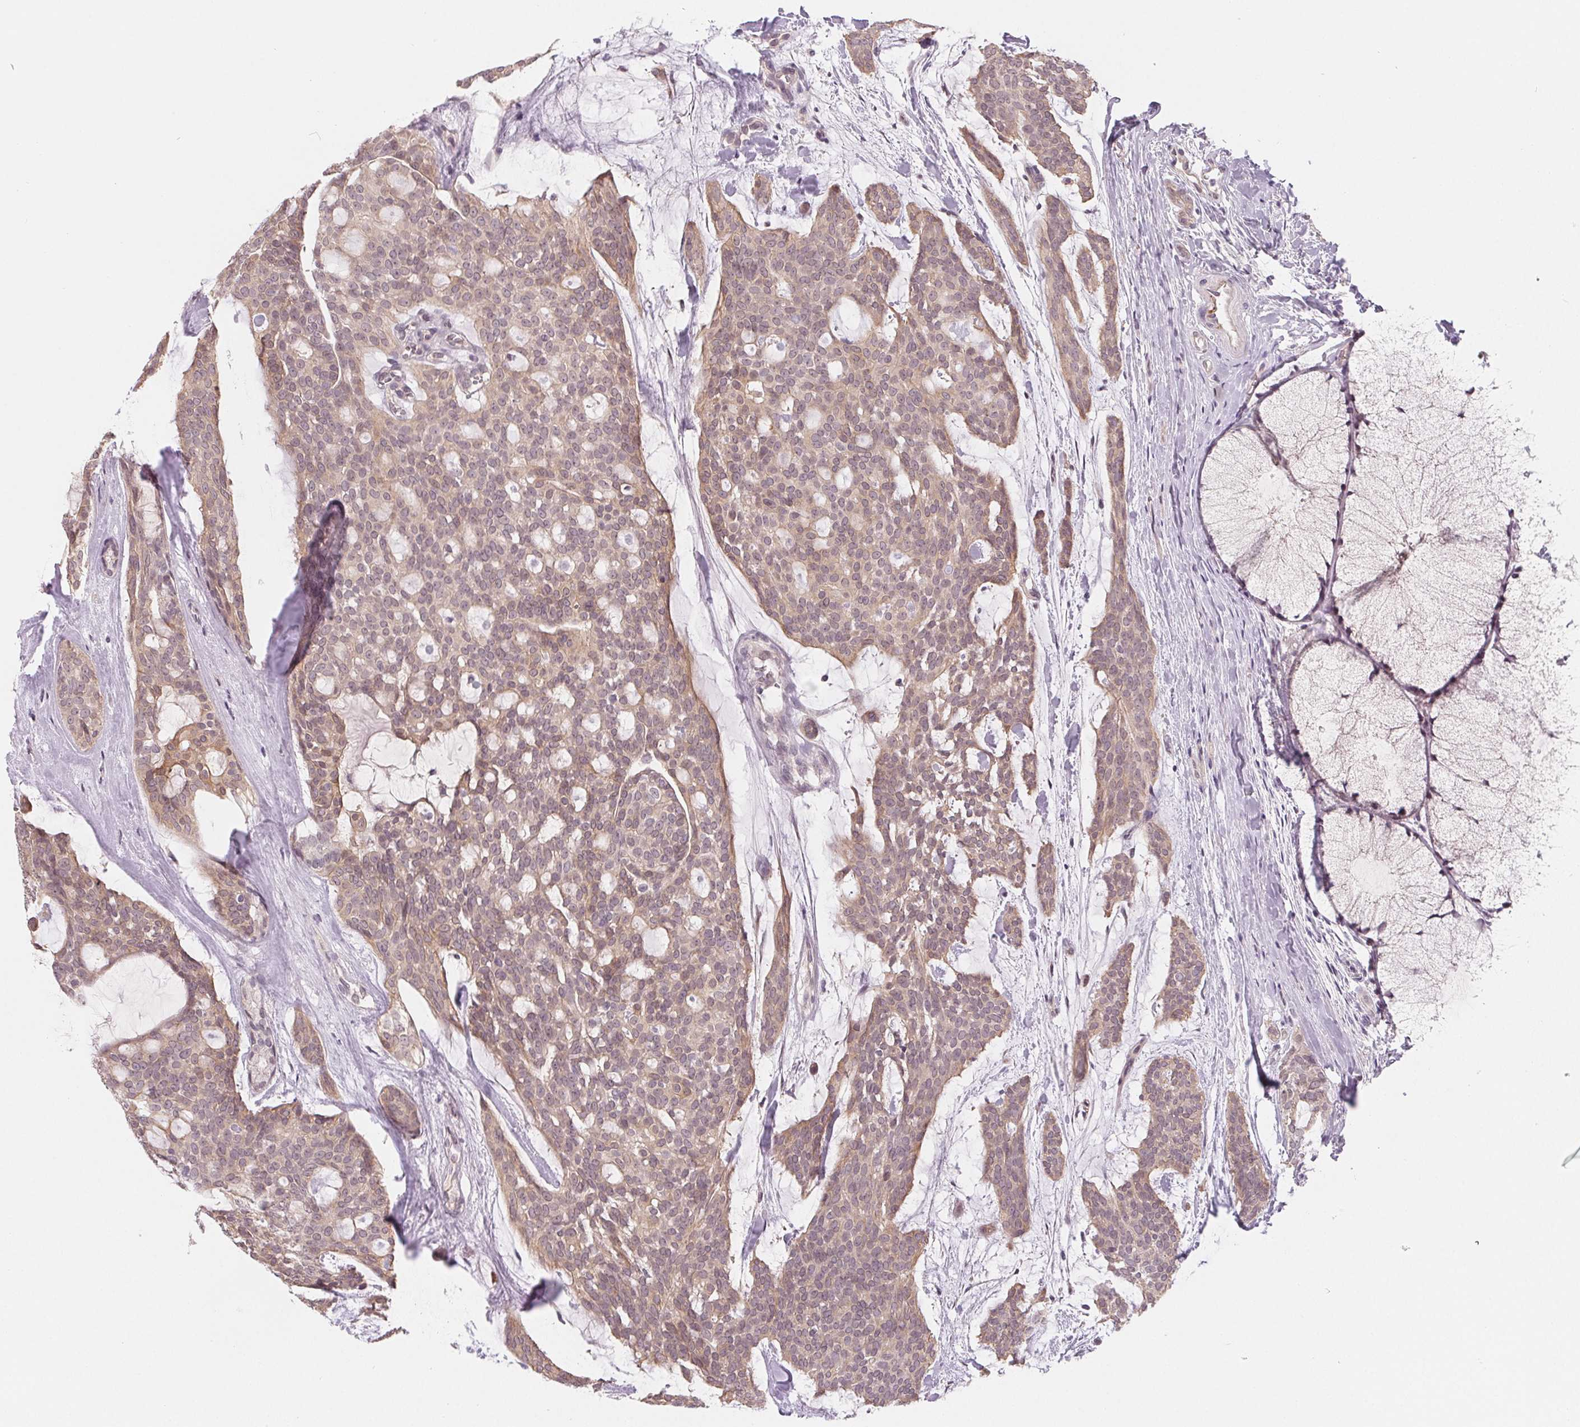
{"staining": {"intensity": "weak", "quantity": ">75%", "location": "cytoplasmic/membranous"}, "tissue": "head and neck cancer", "cell_type": "Tumor cells", "image_type": "cancer", "snomed": [{"axis": "morphology", "description": "Adenocarcinoma, NOS"}, {"axis": "topography", "description": "Head-Neck"}], "caption": "Head and neck cancer (adenocarcinoma) stained with a brown dye reveals weak cytoplasmic/membranous positive positivity in approximately >75% of tumor cells.", "gene": "CFC1", "patient": {"sex": "male", "age": 66}}